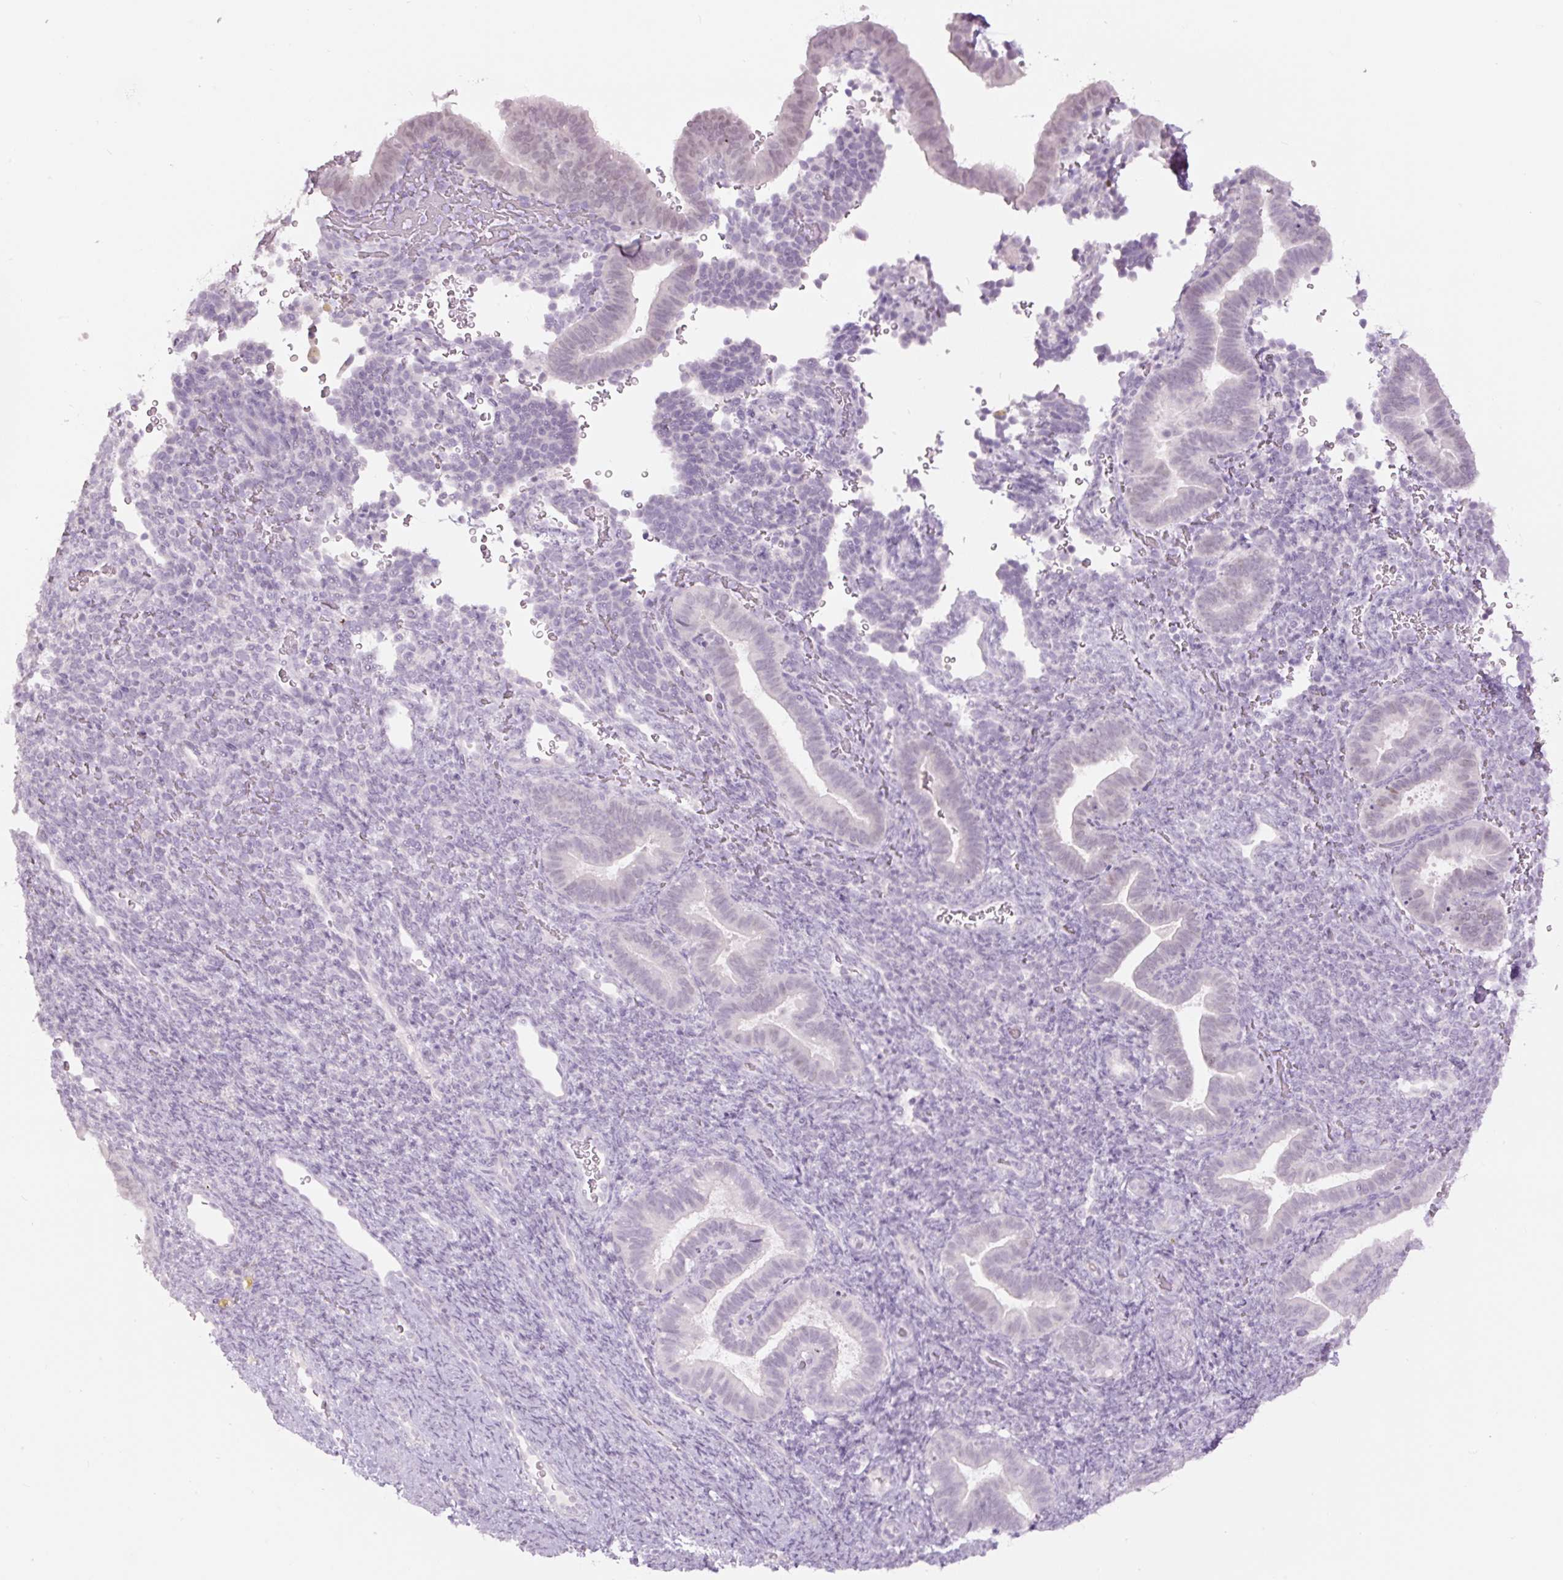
{"staining": {"intensity": "negative", "quantity": "none", "location": "none"}, "tissue": "endometrium", "cell_type": "Cells in endometrial stroma", "image_type": "normal", "snomed": [{"axis": "morphology", "description": "Normal tissue, NOS"}, {"axis": "topography", "description": "Endometrium"}], "caption": "The IHC image has no significant staining in cells in endometrial stroma of endometrium.", "gene": "SIX1", "patient": {"sex": "female", "age": 34}}